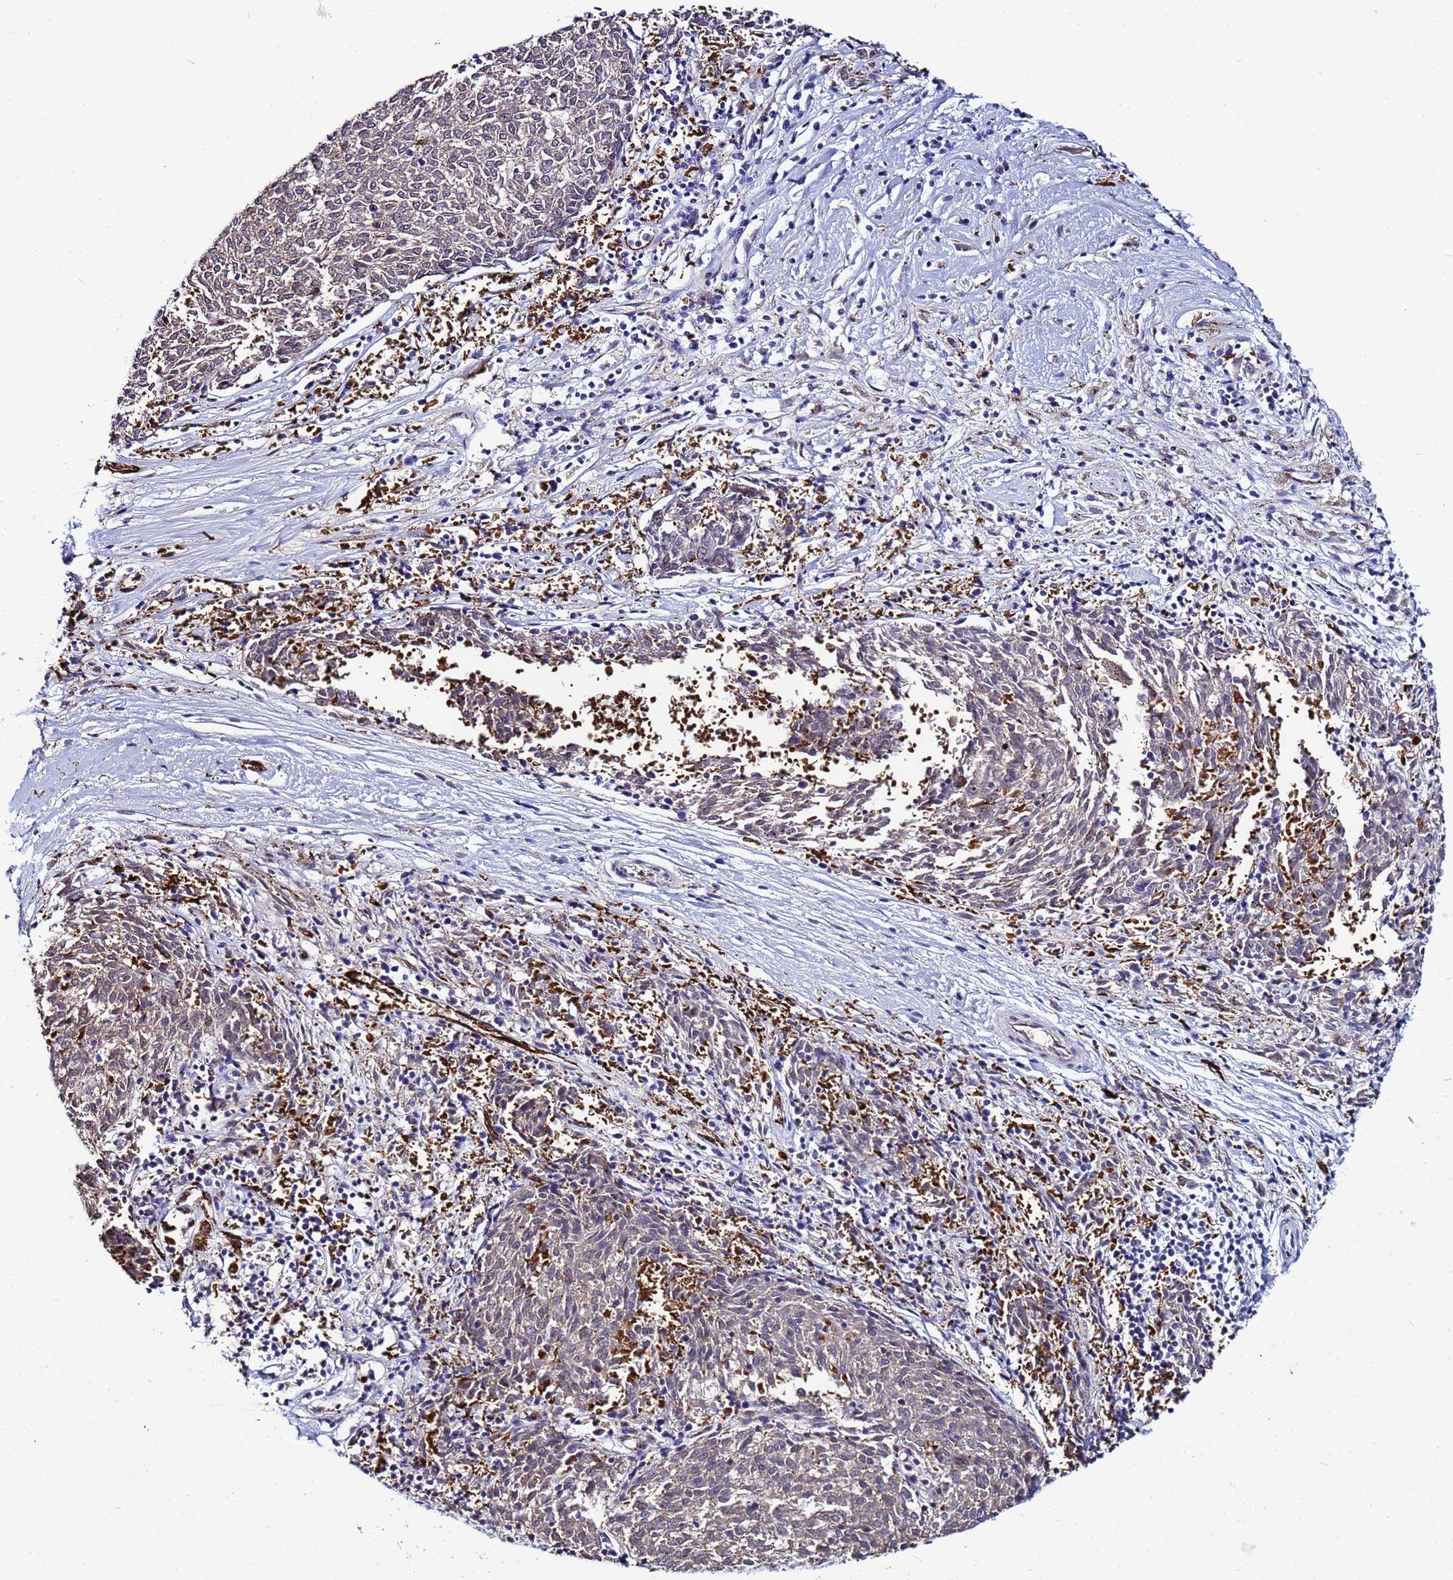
{"staining": {"intensity": "moderate", "quantity": "<25%", "location": "cytoplasmic/membranous"}, "tissue": "melanoma", "cell_type": "Tumor cells", "image_type": "cancer", "snomed": [{"axis": "morphology", "description": "Malignant melanoma, NOS"}, {"axis": "topography", "description": "Skin"}], "caption": "Moderate cytoplasmic/membranous staining is present in approximately <25% of tumor cells in melanoma. The protein is shown in brown color, while the nuclei are stained blue.", "gene": "SLC25A37", "patient": {"sex": "female", "age": 72}}